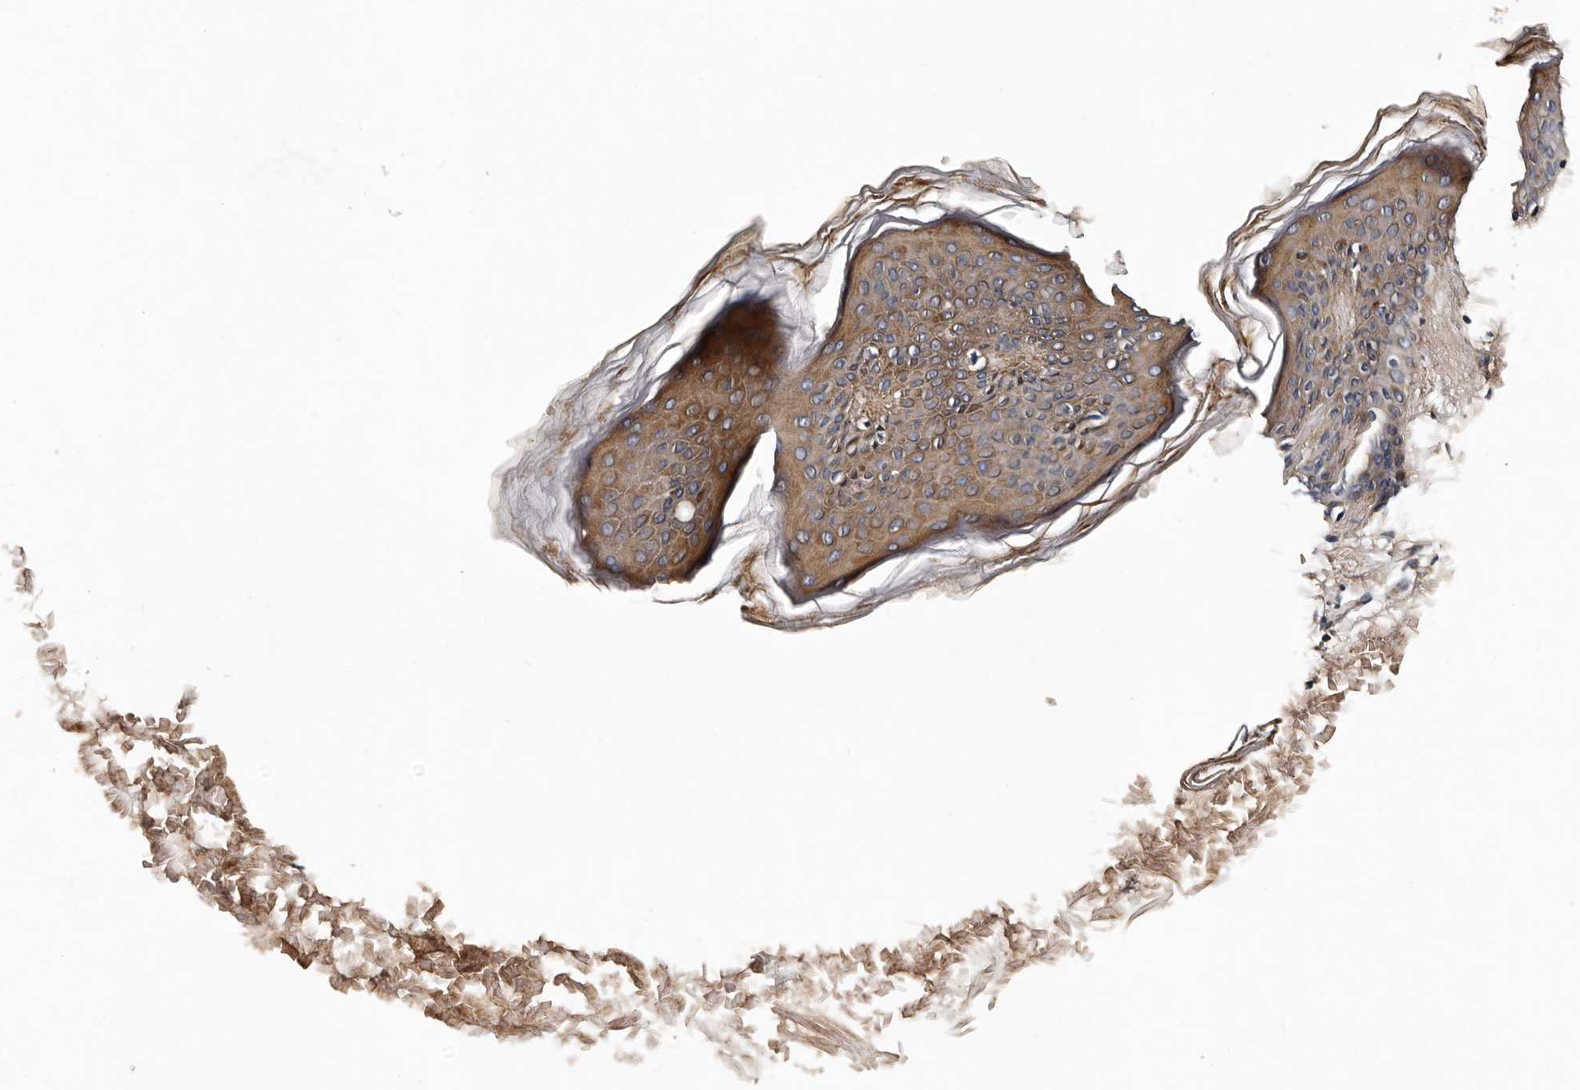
{"staining": {"intensity": "negative", "quantity": "none", "location": "none"}, "tissue": "skin", "cell_type": "Fibroblasts", "image_type": "normal", "snomed": [{"axis": "morphology", "description": "Normal tissue, NOS"}, {"axis": "morphology", "description": "Neoplasm, benign, NOS"}, {"axis": "topography", "description": "Skin"}, {"axis": "topography", "description": "Soft tissue"}], "caption": "This is an immunohistochemistry histopathology image of unremarkable skin. There is no expression in fibroblasts.", "gene": "CPNE3", "patient": {"sex": "male", "age": 26}}